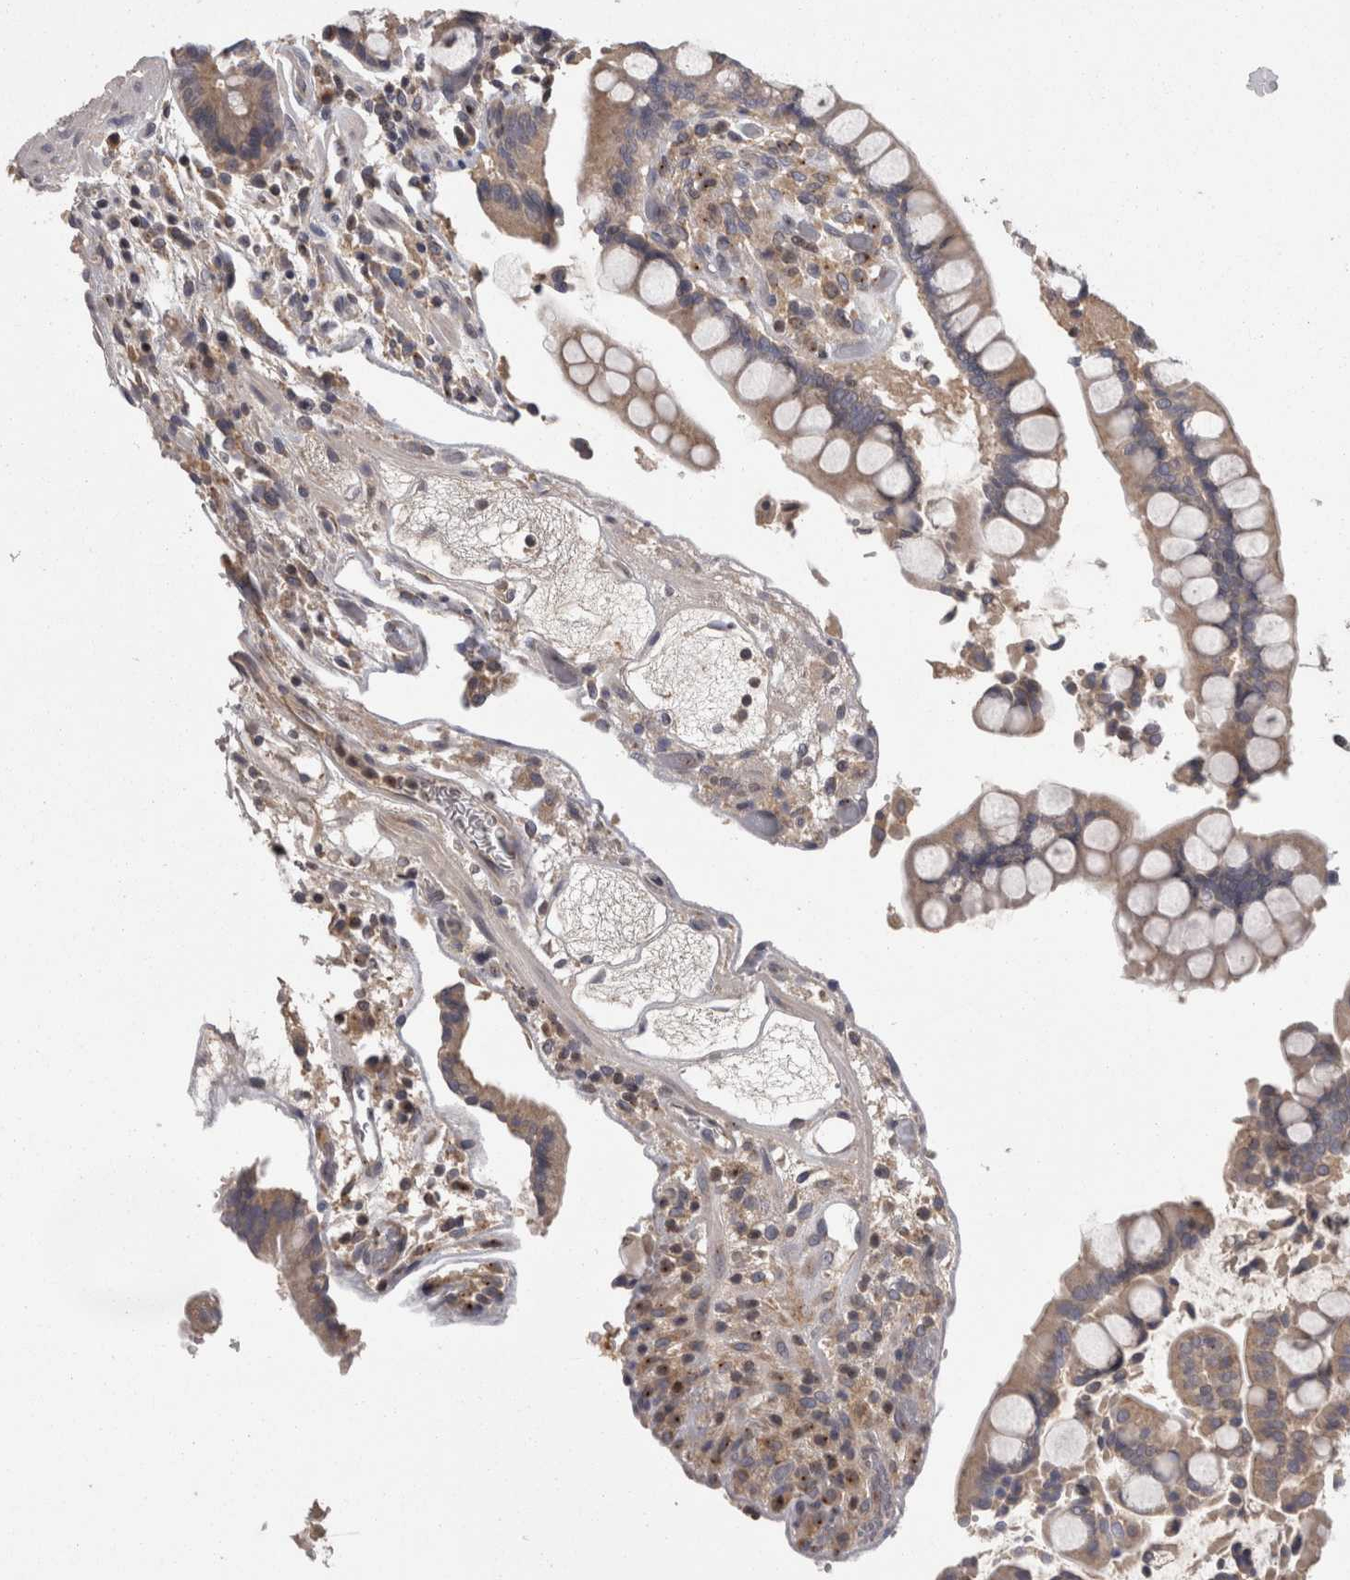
{"staining": {"intensity": "weak", "quantity": "25%-75%", "location": "cytoplasmic/membranous"}, "tissue": "colon", "cell_type": "Endothelial cells", "image_type": "normal", "snomed": [{"axis": "morphology", "description": "Normal tissue, NOS"}, {"axis": "topography", "description": "Colon"}], "caption": "Immunohistochemical staining of normal colon shows 25%-75% levels of weak cytoplasmic/membranous protein staining in approximately 25%-75% of endothelial cells. (IHC, brightfield microscopy, high magnification).", "gene": "PCM1", "patient": {"sex": "male", "age": 73}}